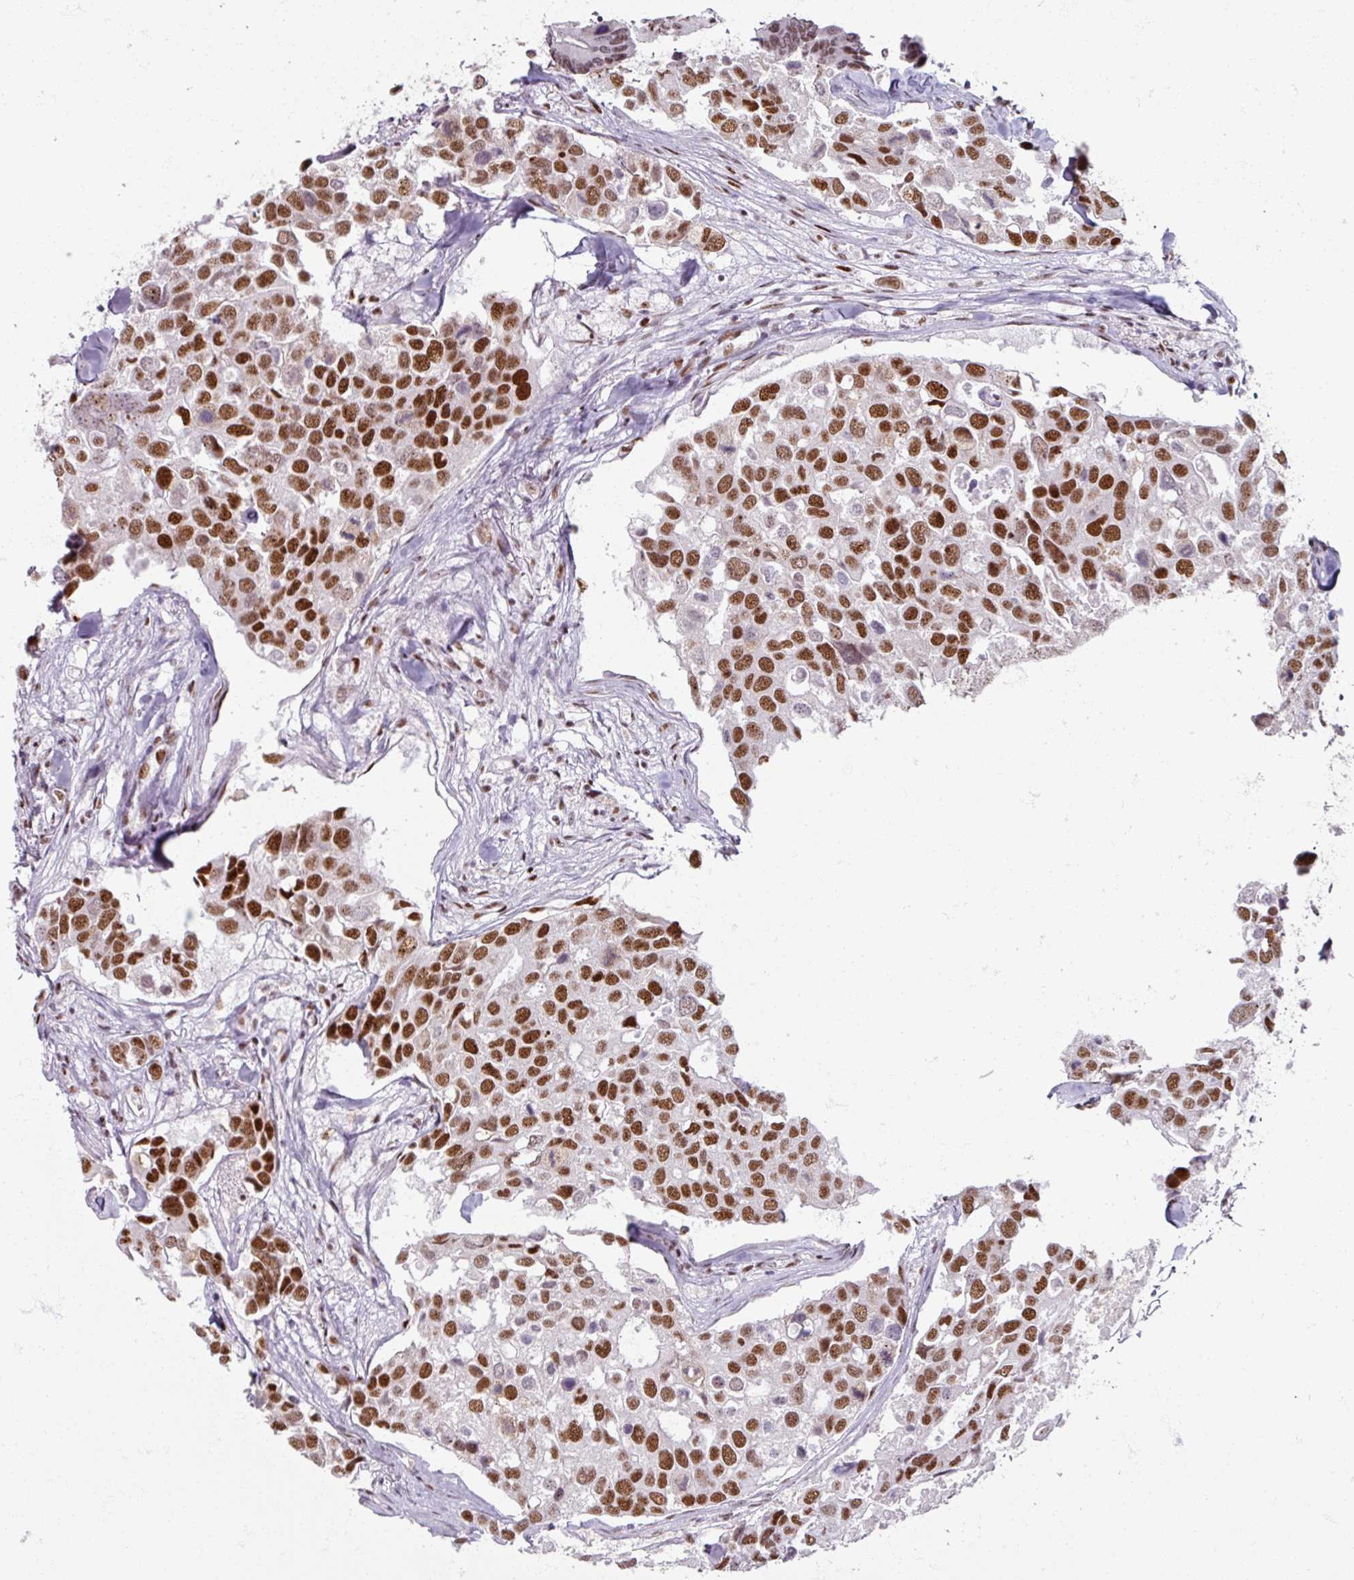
{"staining": {"intensity": "strong", "quantity": ">75%", "location": "nuclear"}, "tissue": "breast cancer", "cell_type": "Tumor cells", "image_type": "cancer", "snomed": [{"axis": "morphology", "description": "Duct carcinoma"}, {"axis": "topography", "description": "Breast"}], "caption": "Protein staining by IHC reveals strong nuclear positivity in about >75% of tumor cells in breast intraductal carcinoma. Nuclei are stained in blue.", "gene": "ADAR", "patient": {"sex": "female", "age": 83}}